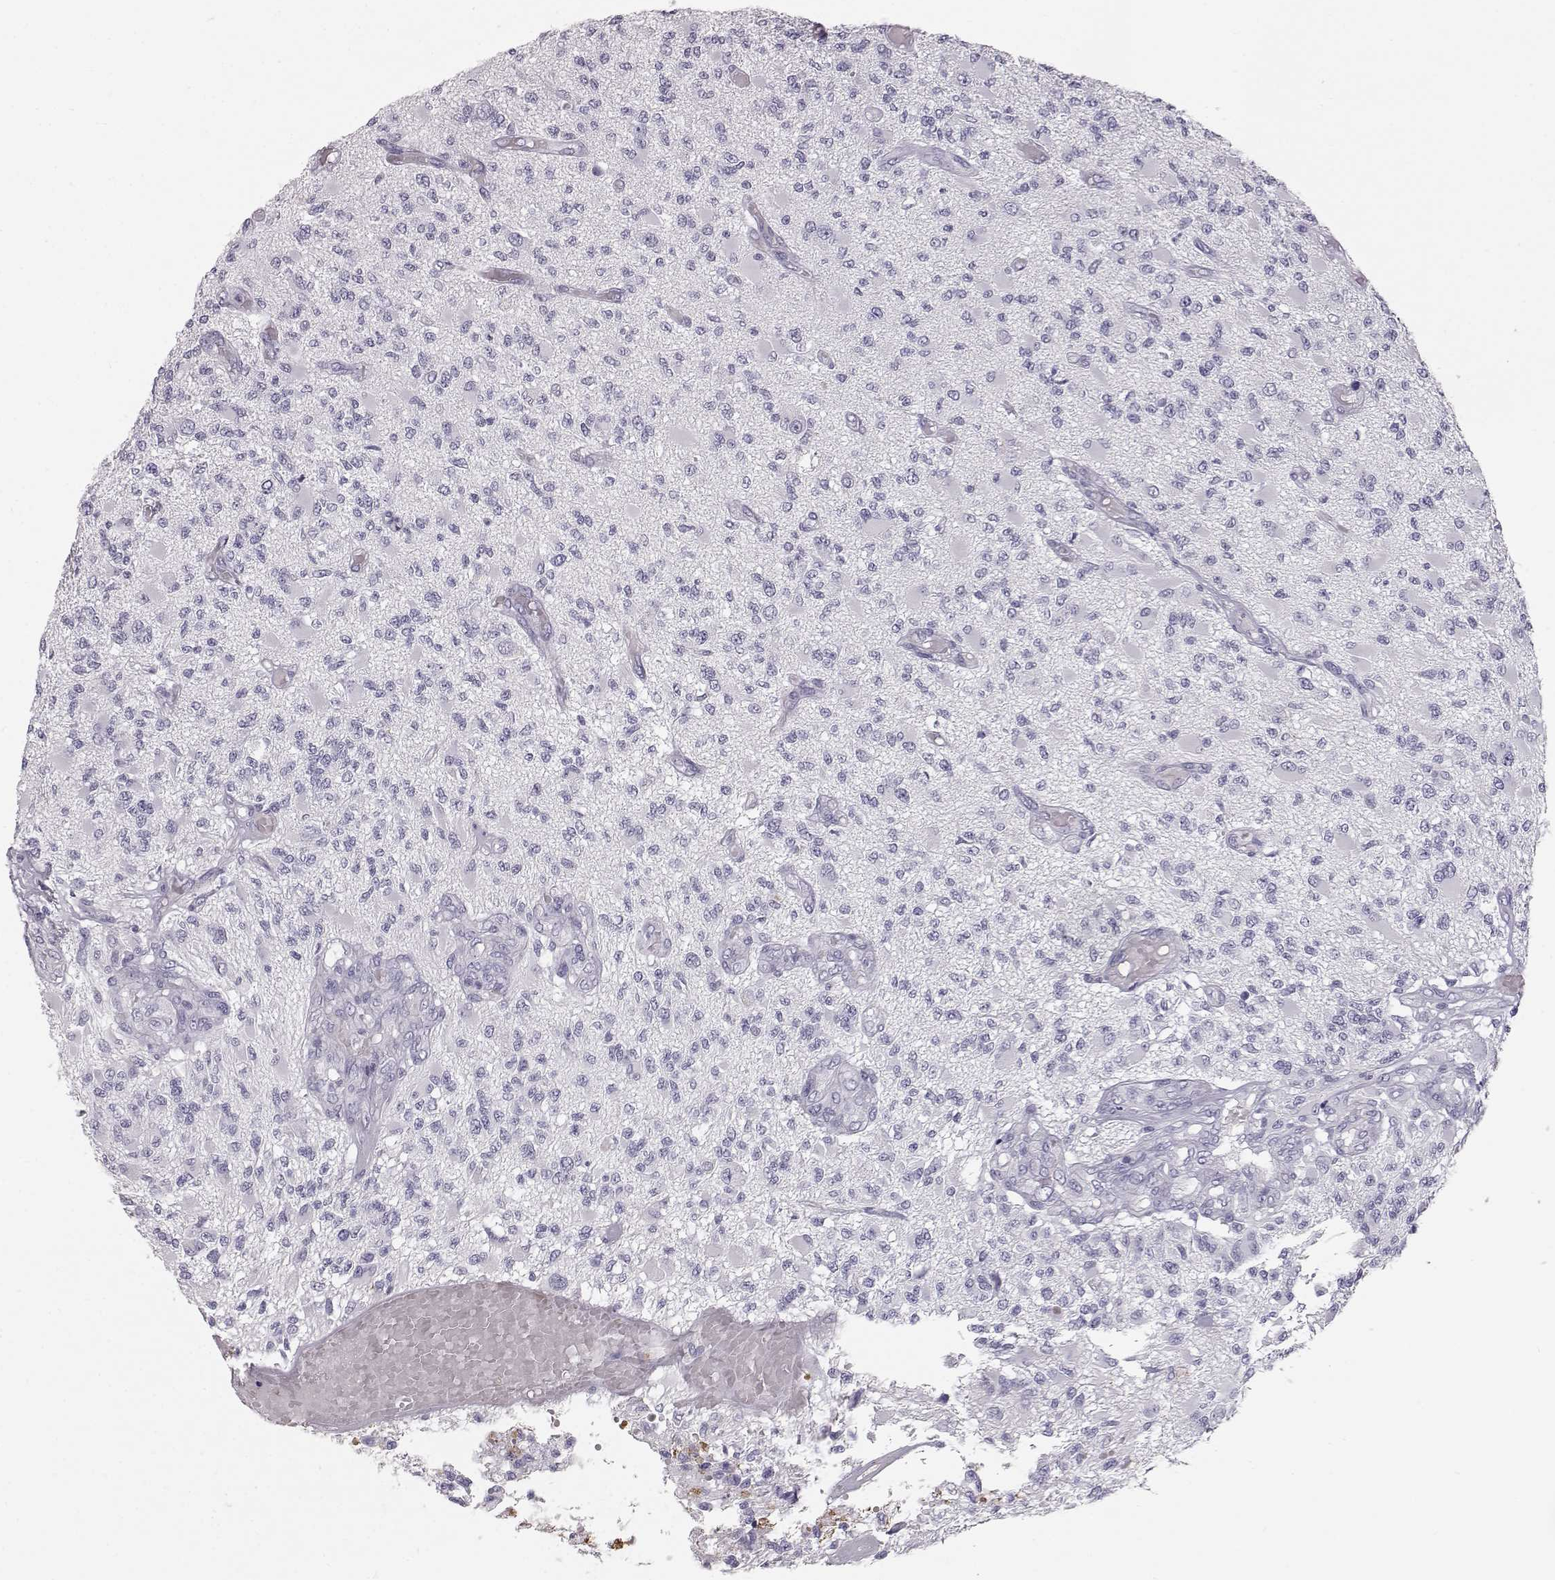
{"staining": {"intensity": "negative", "quantity": "none", "location": "none"}, "tissue": "glioma", "cell_type": "Tumor cells", "image_type": "cancer", "snomed": [{"axis": "morphology", "description": "Glioma, malignant, High grade"}, {"axis": "topography", "description": "Brain"}], "caption": "Immunohistochemistry histopathology image of neoplastic tissue: glioma stained with DAB reveals no significant protein positivity in tumor cells.", "gene": "KRTAP16-1", "patient": {"sex": "female", "age": 63}}